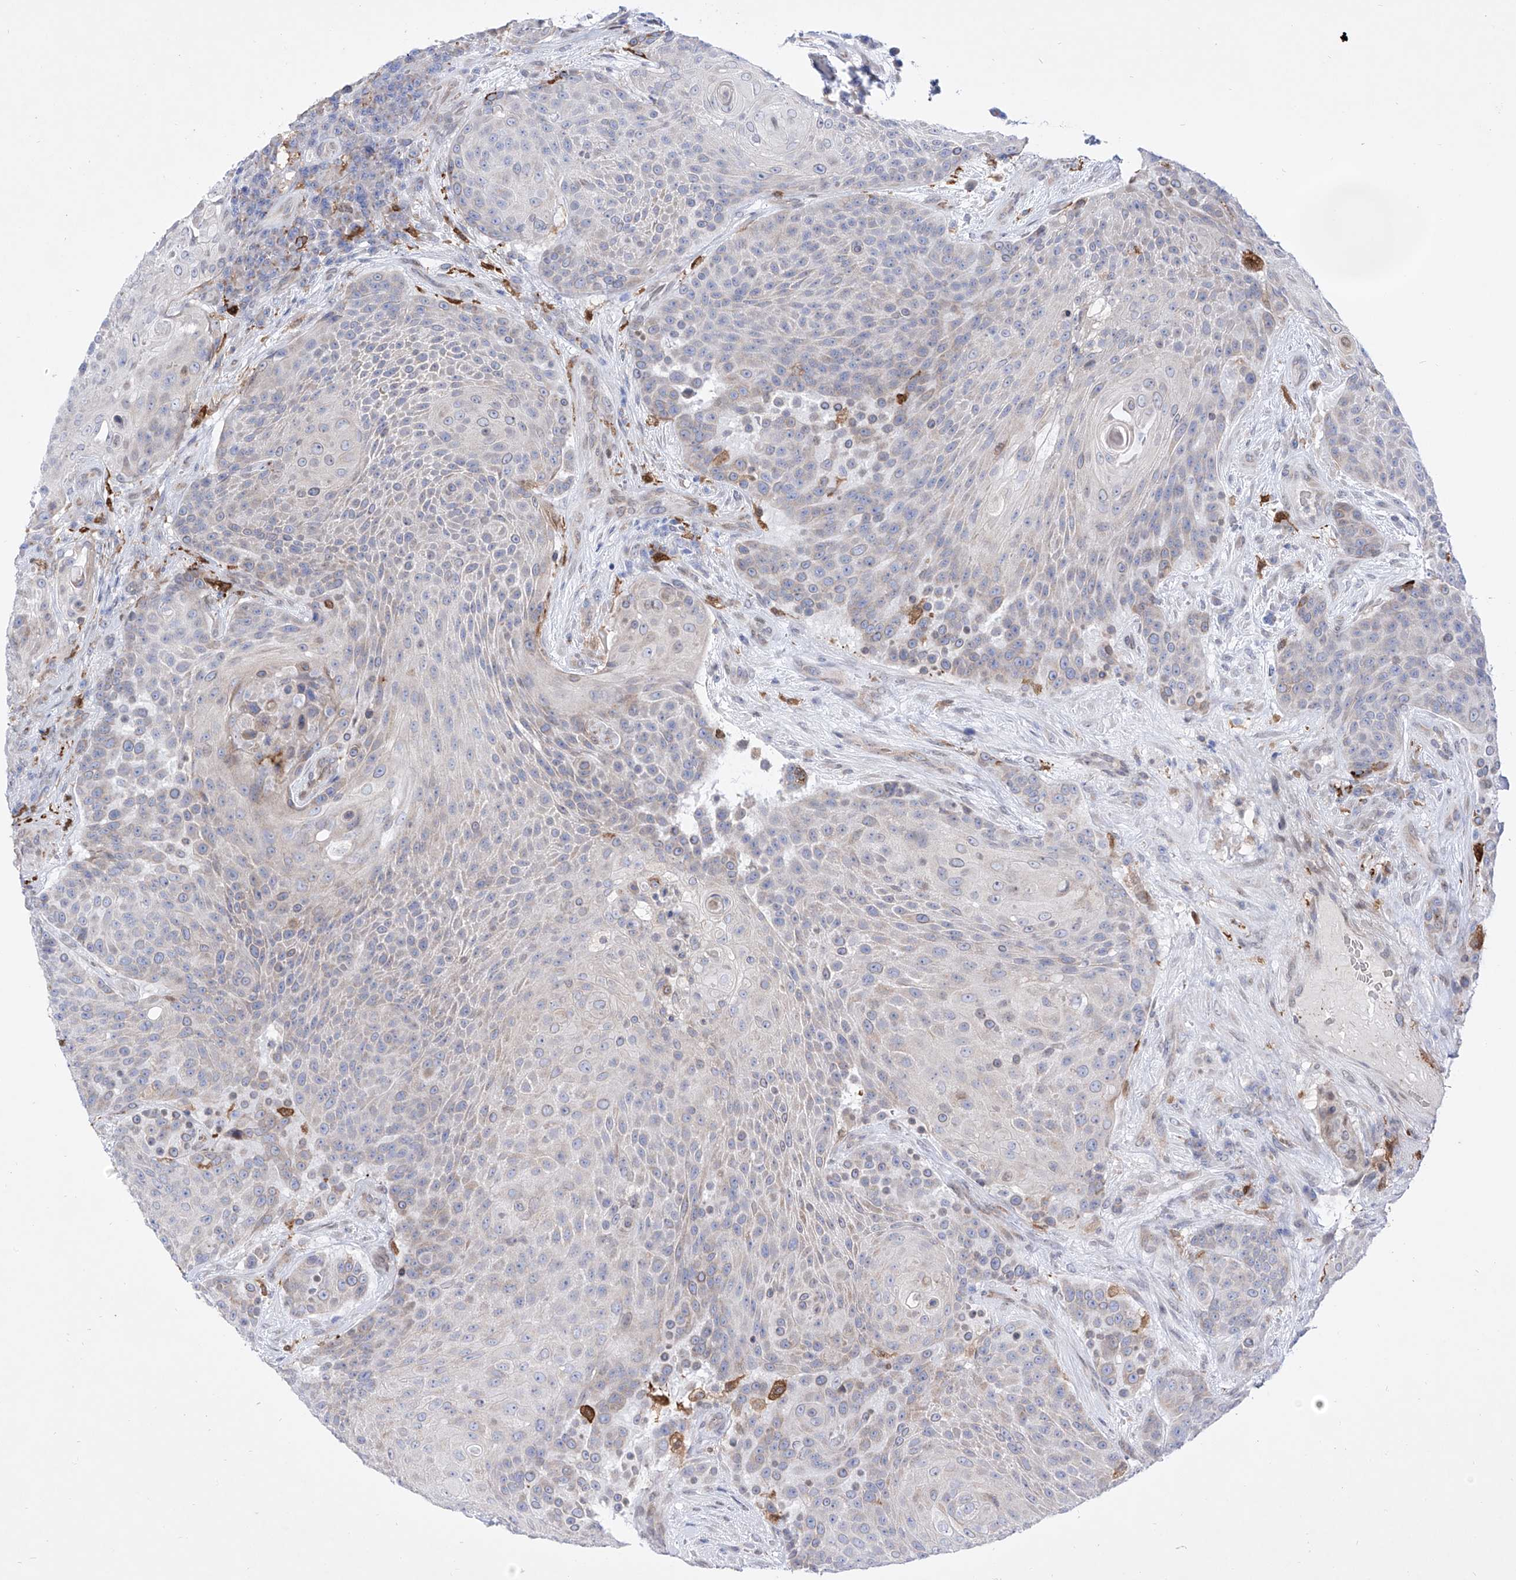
{"staining": {"intensity": "negative", "quantity": "none", "location": "none"}, "tissue": "urothelial cancer", "cell_type": "Tumor cells", "image_type": "cancer", "snomed": [{"axis": "morphology", "description": "Urothelial carcinoma, High grade"}, {"axis": "topography", "description": "Urinary bladder"}], "caption": "The immunohistochemistry (IHC) micrograph has no significant staining in tumor cells of urothelial carcinoma (high-grade) tissue.", "gene": "LCLAT1", "patient": {"sex": "female", "age": 63}}